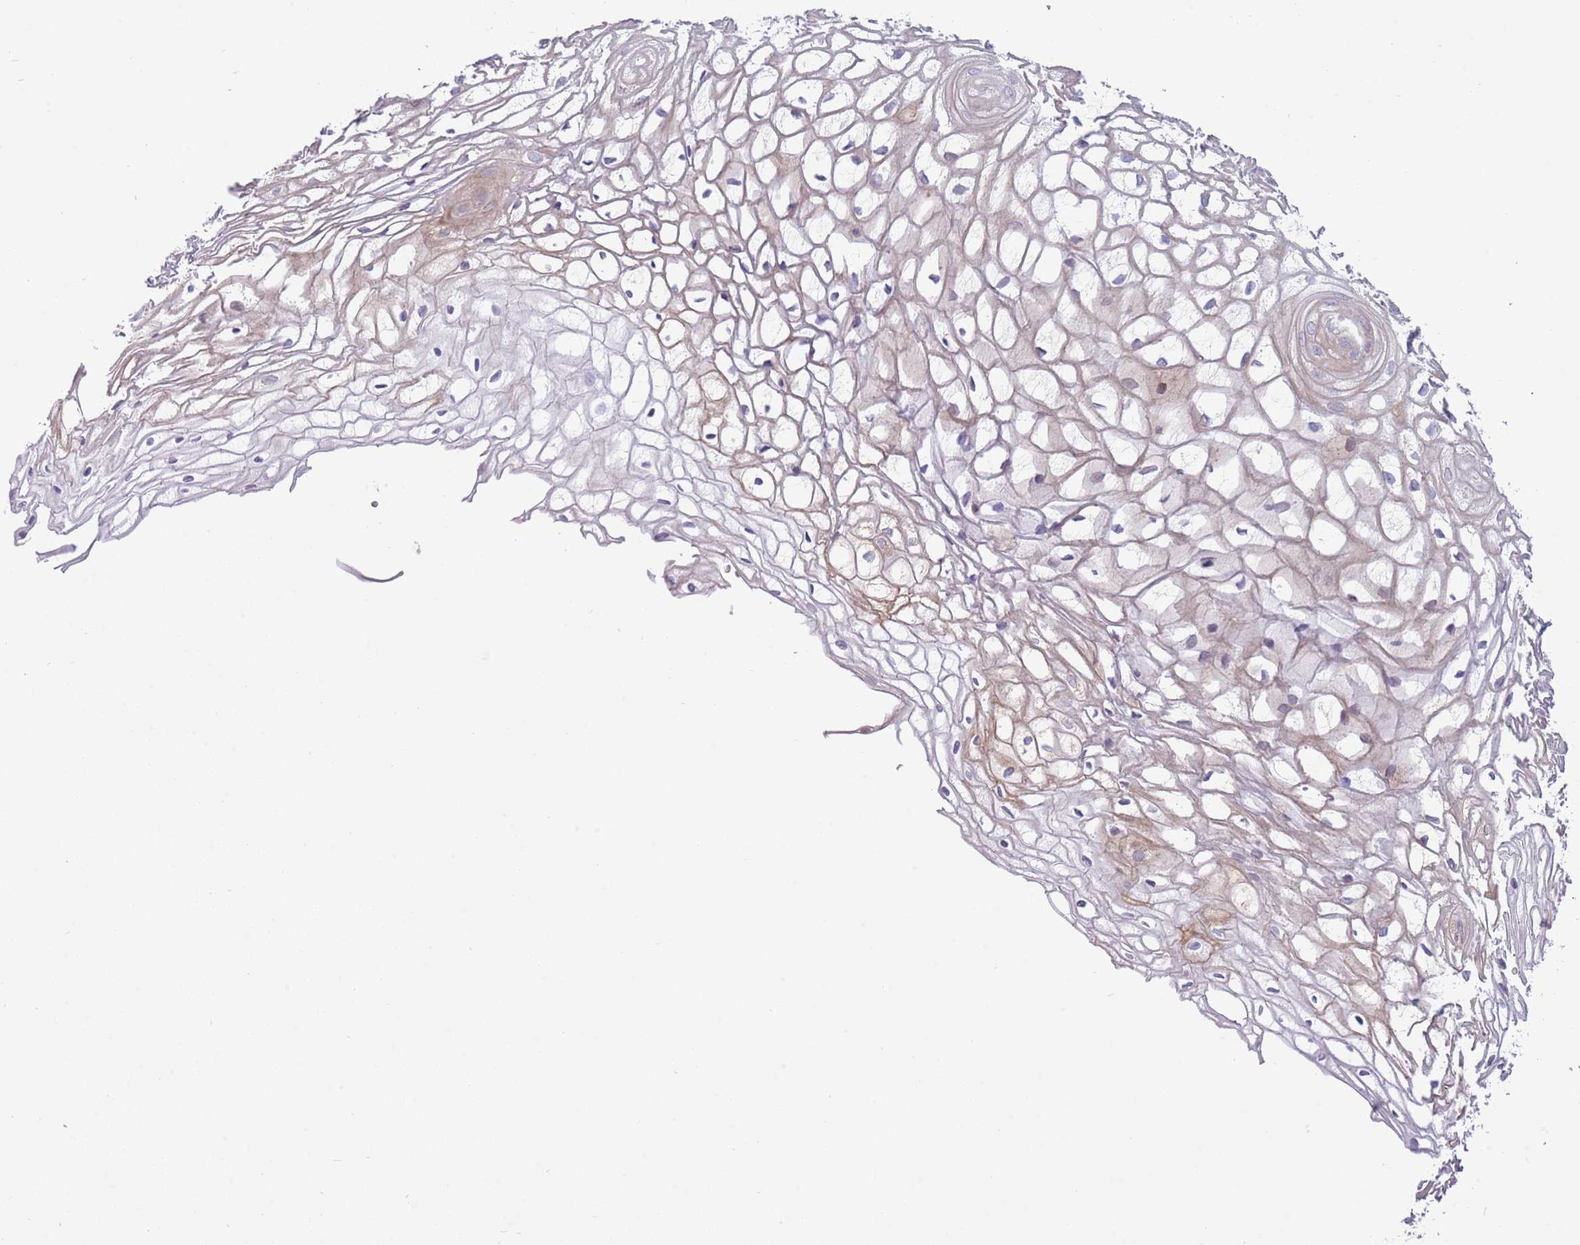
{"staining": {"intensity": "moderate", "quantity": "25%-75%", "location": "cytoplasmic/membranous"}, "tissue": "vagina", "cell_type": "Squamous epithelial cells", "image_type": "normal", "snomed": [{"axis": "morphology", "description": "Normal tissue, NOS"}, {"axis": "topography", "description": "Vagina"}], "caption": "Squamous epithelial cells display moderate cytoplasmic/membranous expression in about 25%-75% of cells in normal vagina. The staining was performed using DAB to visualize the protein expression in brown, while the nuclei were stained in blue with hematoxylin (Magnification: 20x).", "gene": "ZC4H2", "patient": {"sex": "female", "age": 34}}